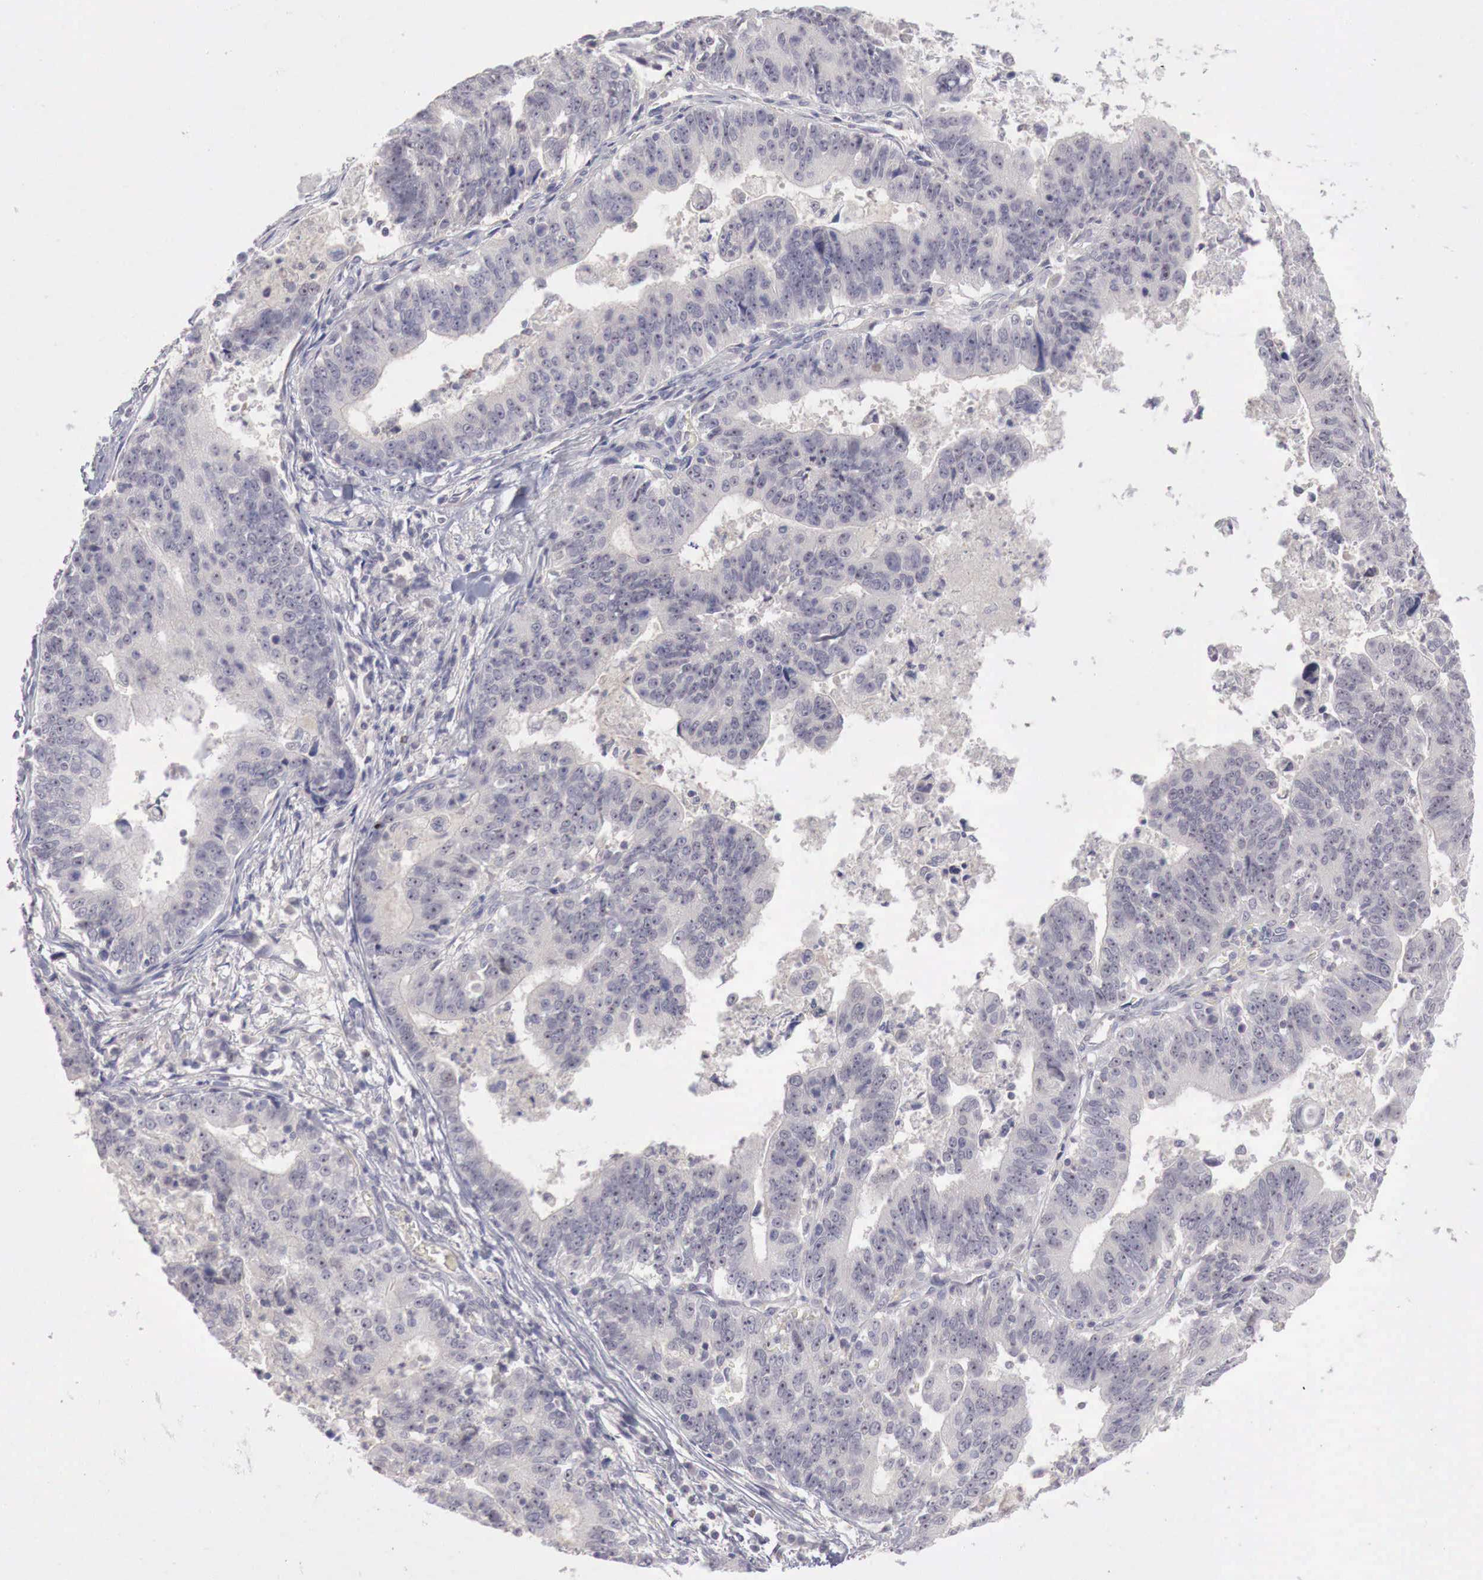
{"staining": {"intensity": "negative", "quantity": "none", "location": "none"}, "tissue": "stomach cancer", "cell_type": "Tumor cells", "image_type": "cancer", "snomed": [{"axis": "morphology", "description": "Adenocarcinoma, NOS"}, {"axis": "topography", "description": "Stomach, upper"}], "caption": "The histopathology image reveals no significant staining in tumor cells of stomach cancer. (DAB (3,3'-diaminobenzidine) immunohistochemistry visualized using brightfield microscopy, high magnification).", "gene": "GATA1", "patient": {"sex": "female", "age": 50}}